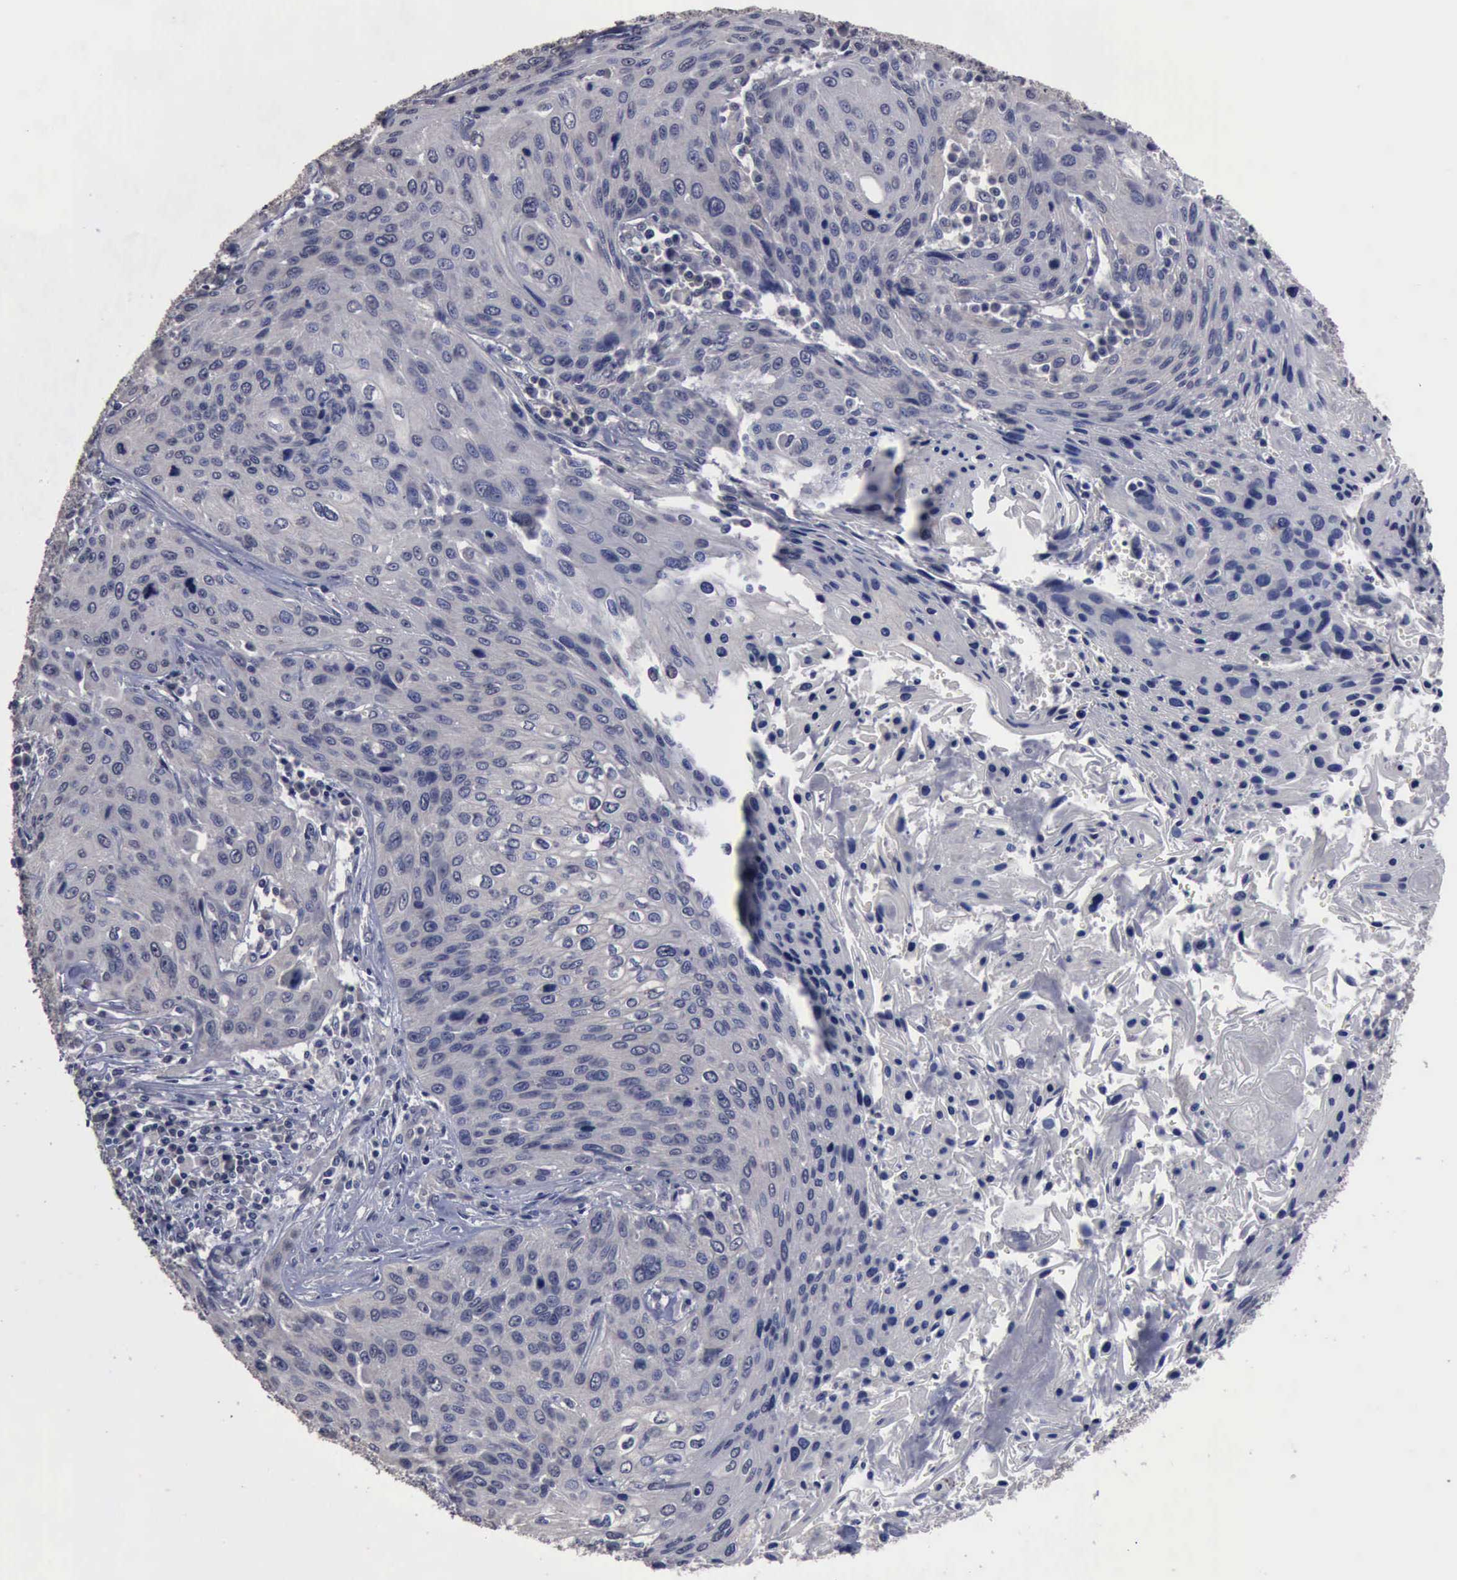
{"staining": {"intensity": "negative", "quantity": "none", "location": "none"}, "tissue": "cervical cancer", "cell_type": "Tumor cells", "image_type": "cancer", "snomed": [{"axis": "morphology", "description": "Squamous cell carcinoma, NOS"}, {"axis": "topography", "description": "Cervix"}], "caption": "Tumor cells show no significant staining in cervical cancer (squamous cell carcinoma).", "gene": "CRKL", "patient": {"sex": "female", "age": 32}}